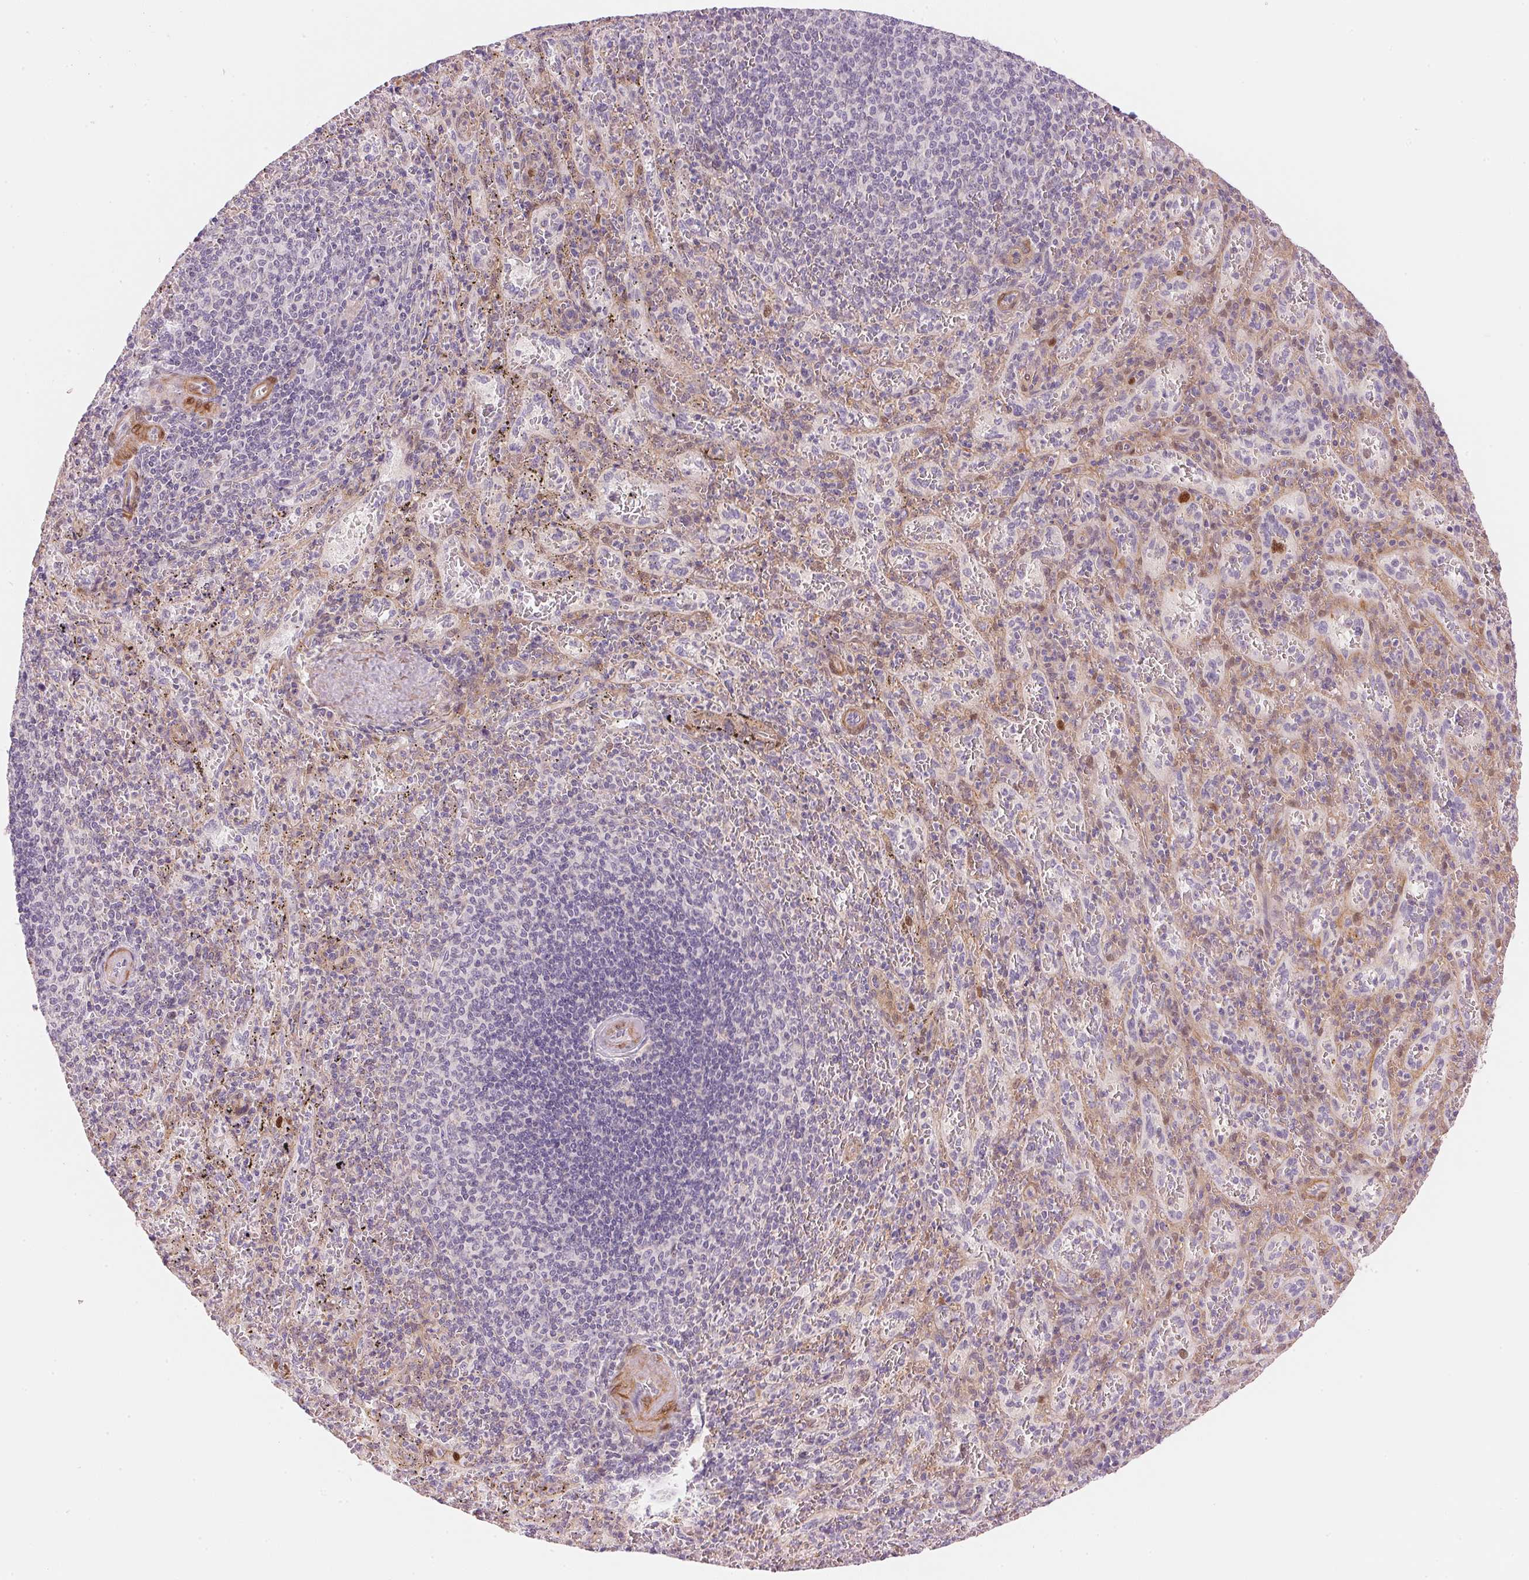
{"staining": {"intensity": "negative", "quantity": "none", "location": "none"}, "tissue": "spleen", "cell_type": "Cells in red pulp", "image_type": "normal", "snomed": [{"axis": "morphology", "description": "Normal tissue, NOS"}, {"axis": "topography", "description": "Spleen"}], "caption": "DAB immunohistochemical staining of normal spleen demonstrates no significant expression in cells in red pulp. (DAB (3,3'-diaminobenzidine) immunohistochemistry, high magnification).", "gene": "SMTN", "patient": {"sex": "male", "age": 57}}